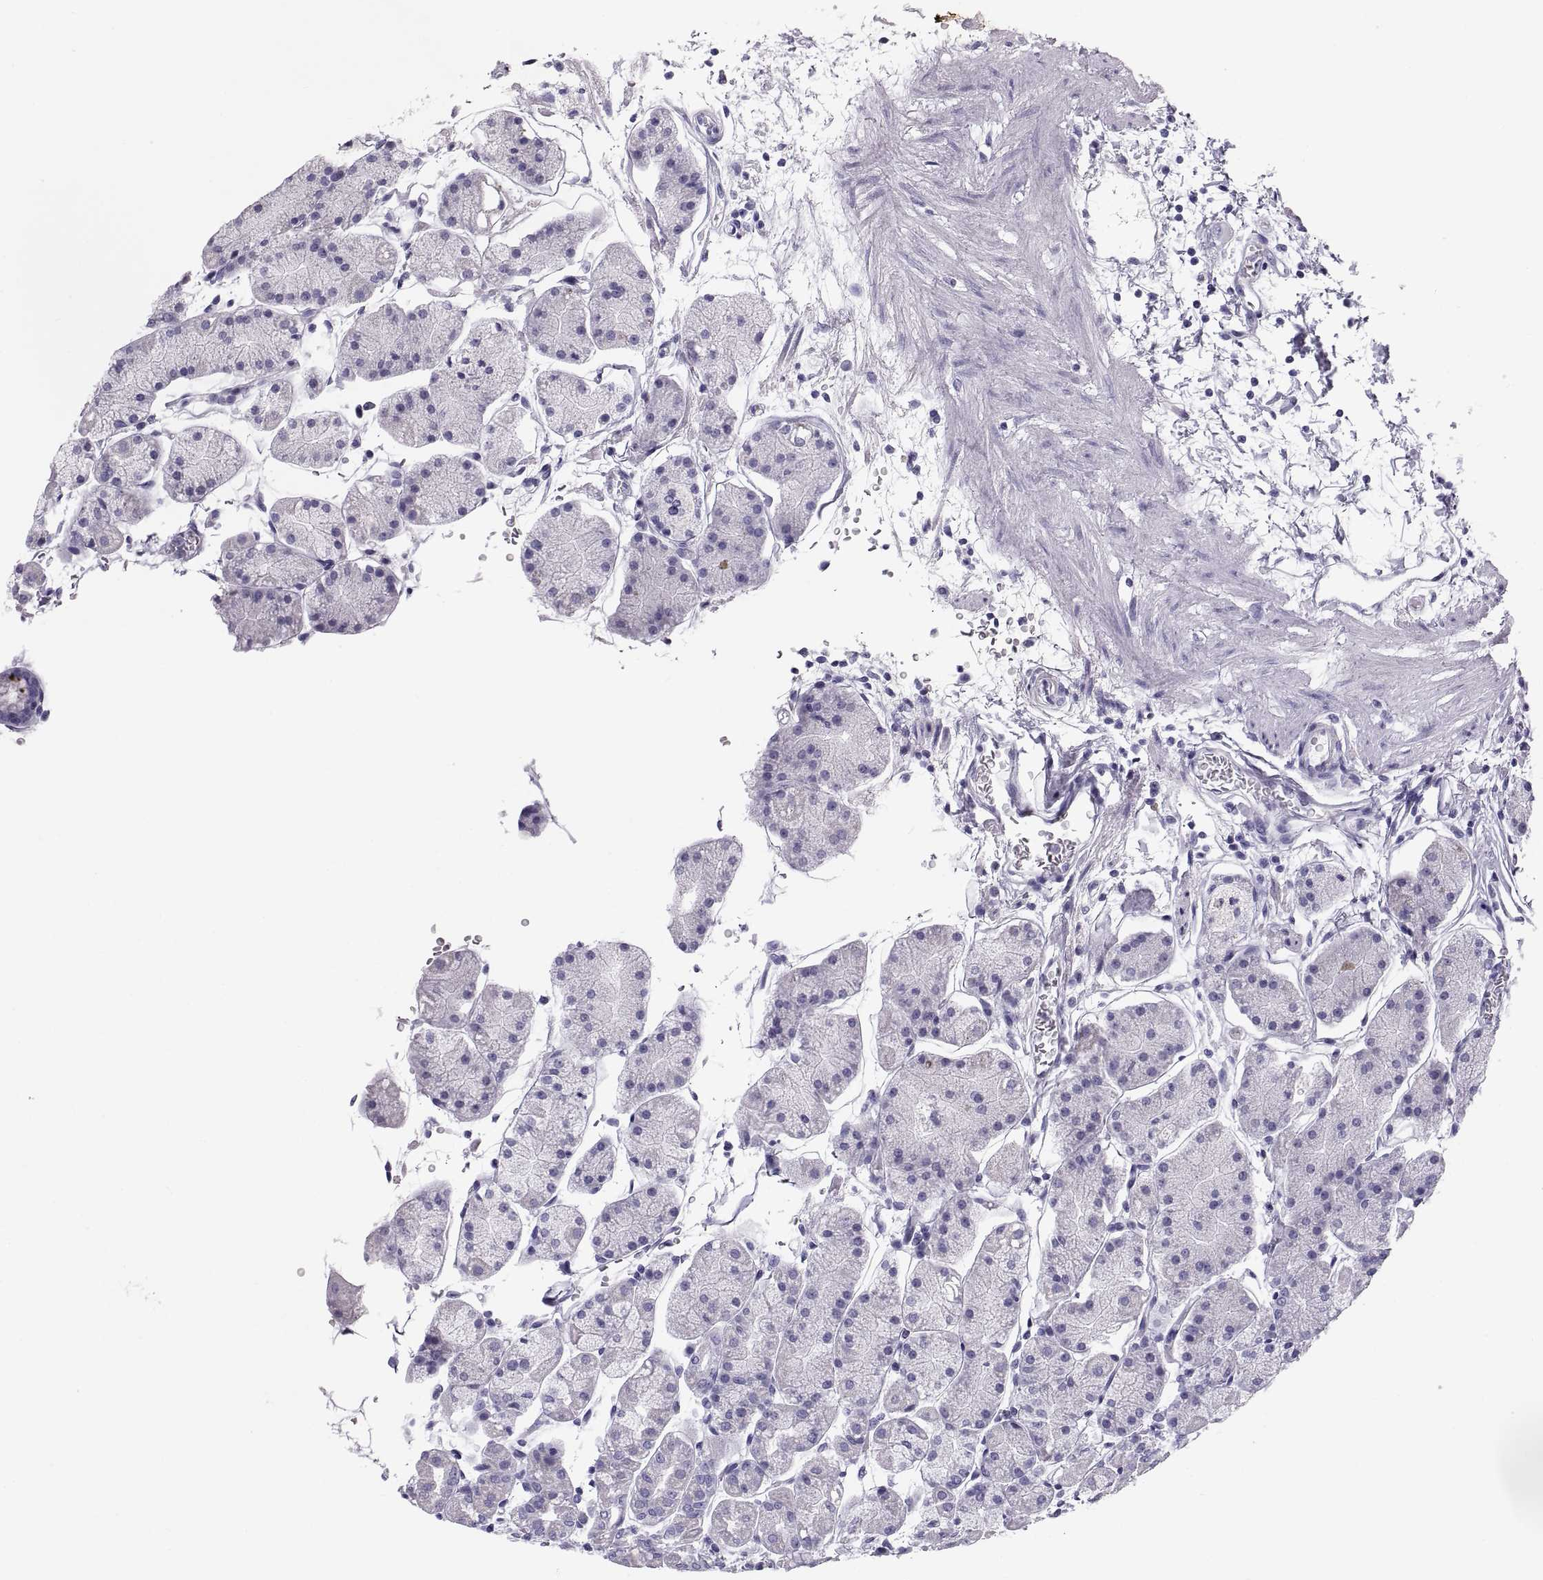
{"staining": {"intensity": "negative", "quantity": "none", "location": "none"}, "tissue": "stomach", "cell_type": "Glandular cells", "image_type": "normal", "snomed": [{"axis": "morphology", "description": "Normal tissue, NOS"}, {"axis": "topography", "description": "Stomach"}], "caption": "Immunohistochemistry of benign stomach demonstrates no expression in glandular cells. Nuclei are stained in blue.", "gene": "PAX2", "patient": {"sex": "male", "age": 54}}